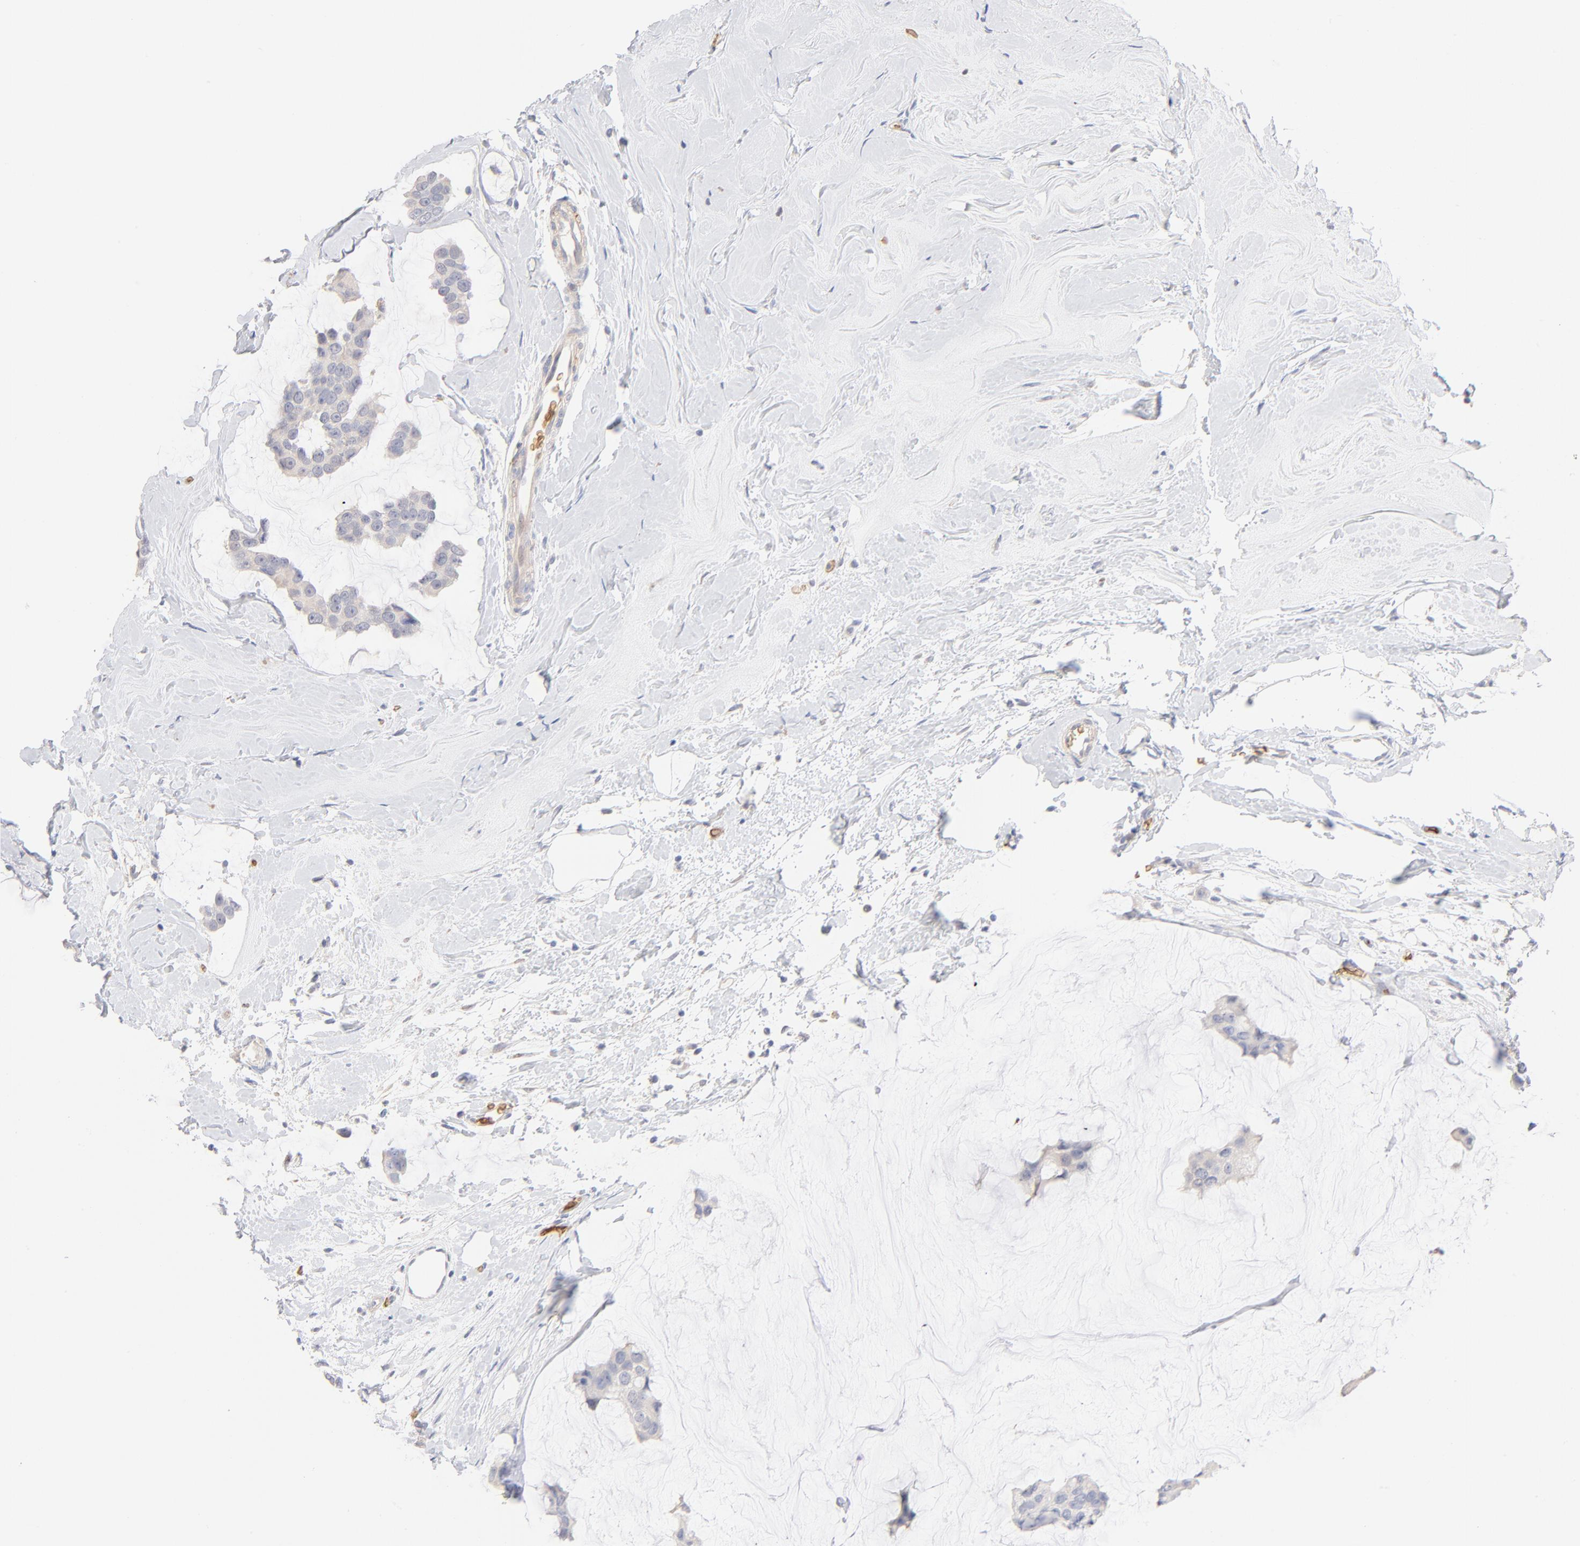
{"staining": {"intensity": "negative", "quantity": "none", "location": "none"}, "tissue": "breast cancer", "cell_type": "Tumor cells", "image_type": "cancer", "snomed": [{"axis": "morphology", "description": "Normal tissue, NOS"}, {"axis": "morphology", "description": "Duct carcinoma"}, {"axis": "topography", "description": "Breast"}], "caption": "Breast cancer stained for a protein using immunohistochemistry (IHC) shows no expression tumor cells.", "gene": "SPTB", "patient": {"sex": "female", "age": 50}}